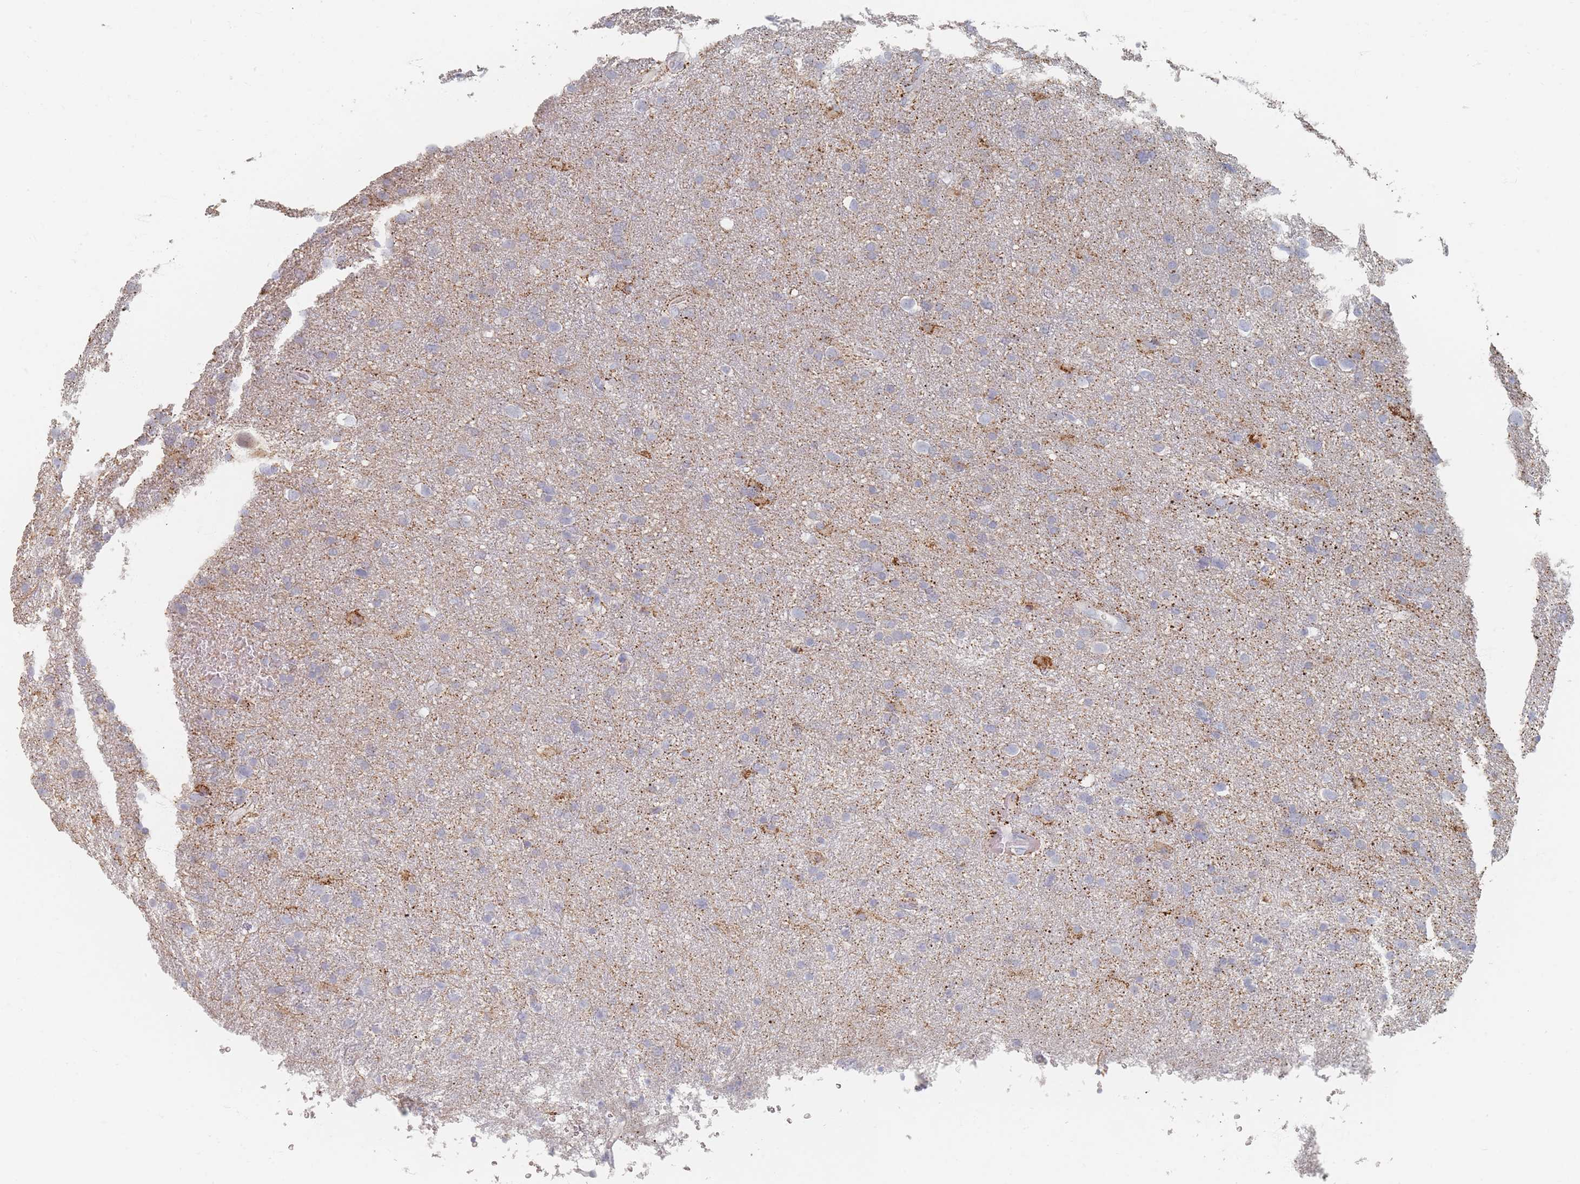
{"staining": {"intensity": "negative", "quantity": "none", "location": "none"}, "tissue": "glioma", "cell_type": "Tumor cells", "image_type": "cancer", "snomed": [{"axis": "morphology", "description": "Glioma, malignant, Low grade"}, {"axis": "topography", "description": "Brain"}], "caption": "Photomicrograph shows no protein expression in tumor cells of malignant glioma (low-grade) tissue. (Immunohistochemistry, brightfield microscopy, high magnification).", "gene": "HELZ2", "patient": {"sex": "female", "age": 32}}